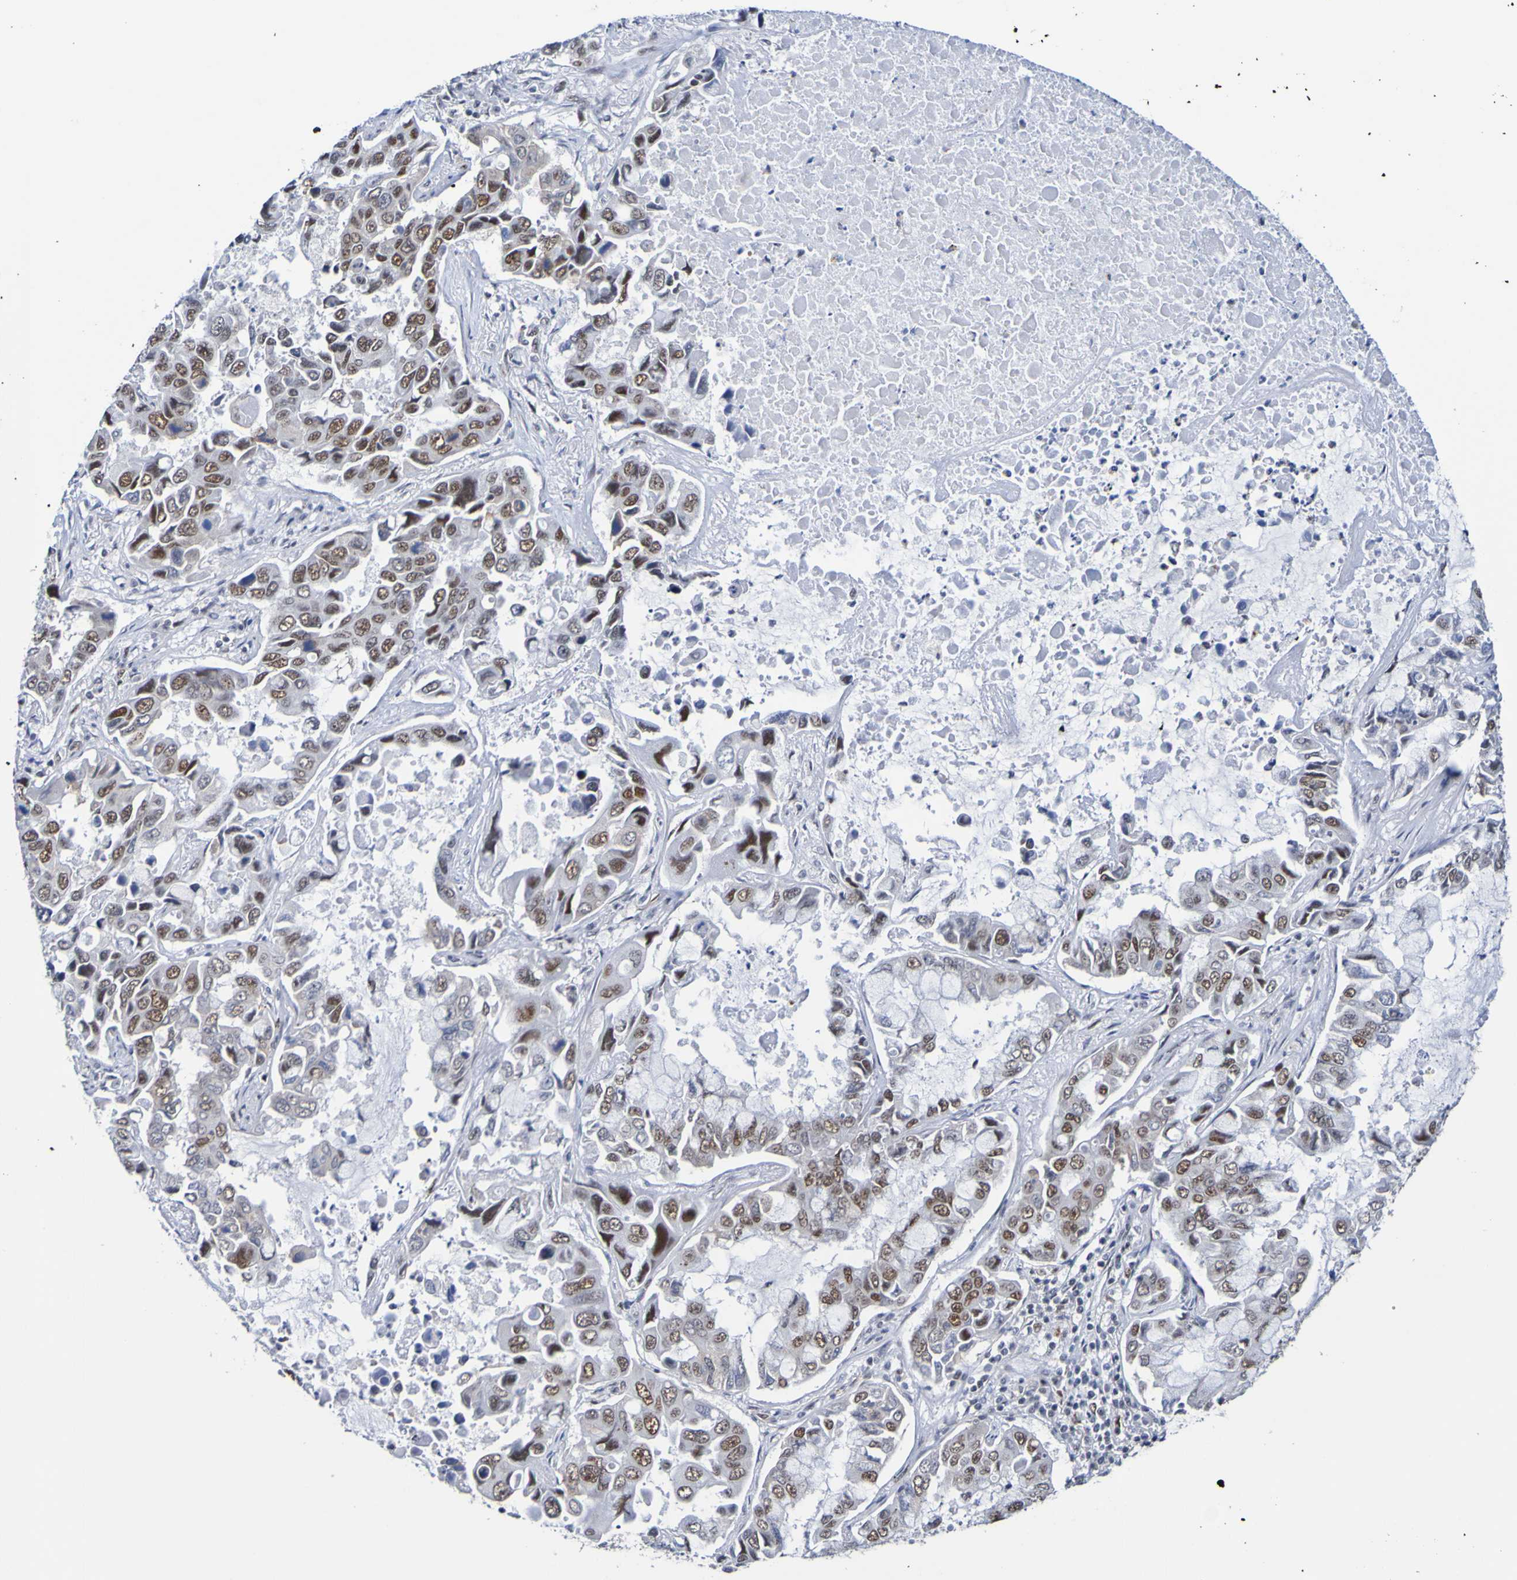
{"staining": {"intensity": "strong", "quantity": "25%-75%", "location": "nuclear"}, "tissue": "lung cancer", "cell_type": "Tumor cells", "image_type": "cancer", "snomed": [{"axis": "morphology", "description": "Adenocarcinoma, NOS"}, {"axis": "topography", "description": "Lung"}], "caption": "DAB (3,3'-diaminobenzidine) immunohistochemical staining of adenocarcinoma (lung) reveals strong nuclear protein staining in about 25%-75% of tumor cells.", "gene": "CDC5L", "patient": {"sex": "male", "age": 64}}